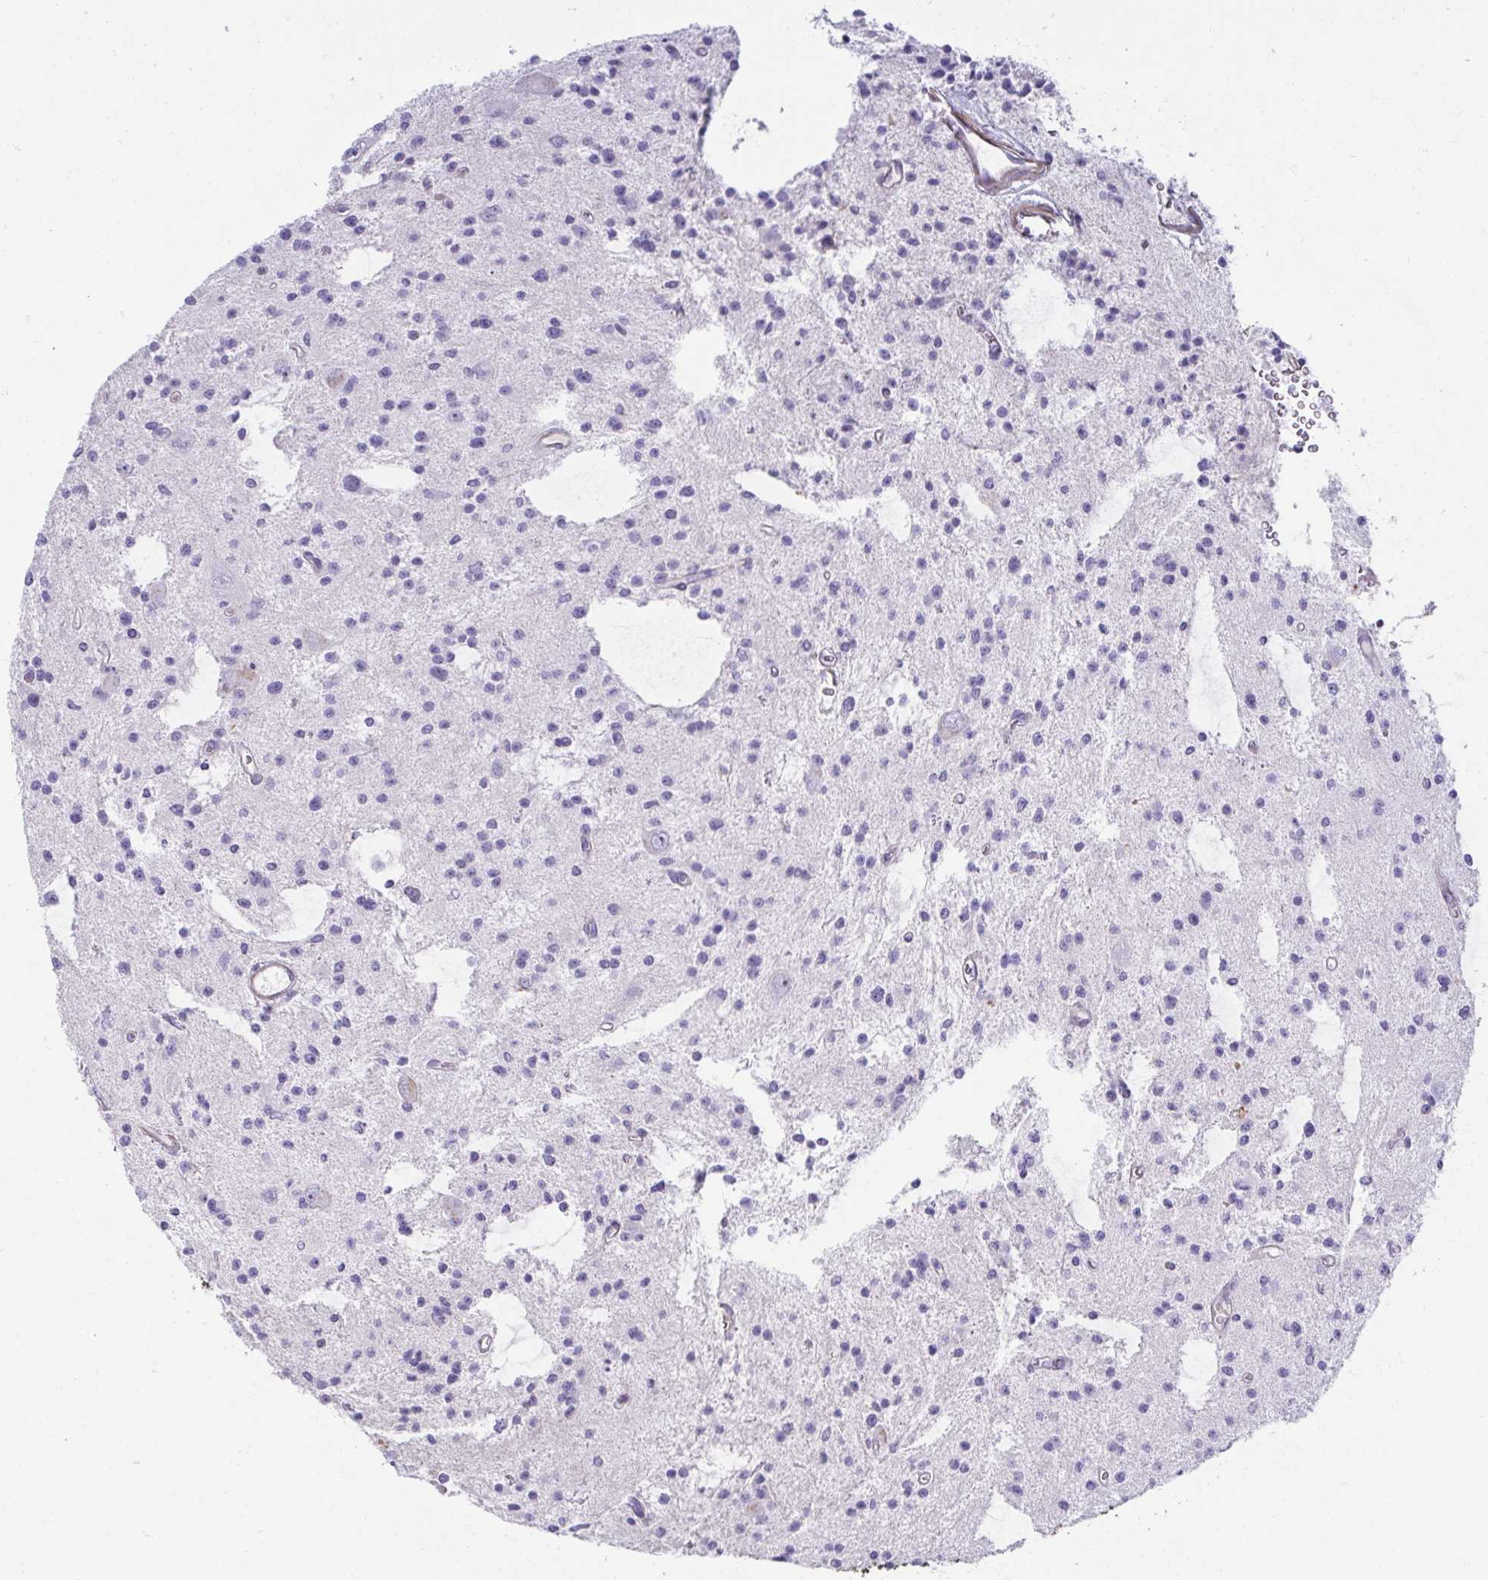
{"staining": {"intensity": "negative", "quantity": "none", "location": "none"}, "tissue": "glioma", "cell_type": "Tumor cells", "image_type": "cancer", "snomed": [{"axis": "morphology", "description": "Glioma, malignant, Low grade"}, {"axis": "topography", "description": "Brain"}], "caption": "High magnification brightfield microscopy of glioma stained with DAB (brown) and counterstained with hematoxylin (blue): tumor cells show no significant positivity.", "gene": "OR5P3", "patient": {"sex": "male", "age": 43}}